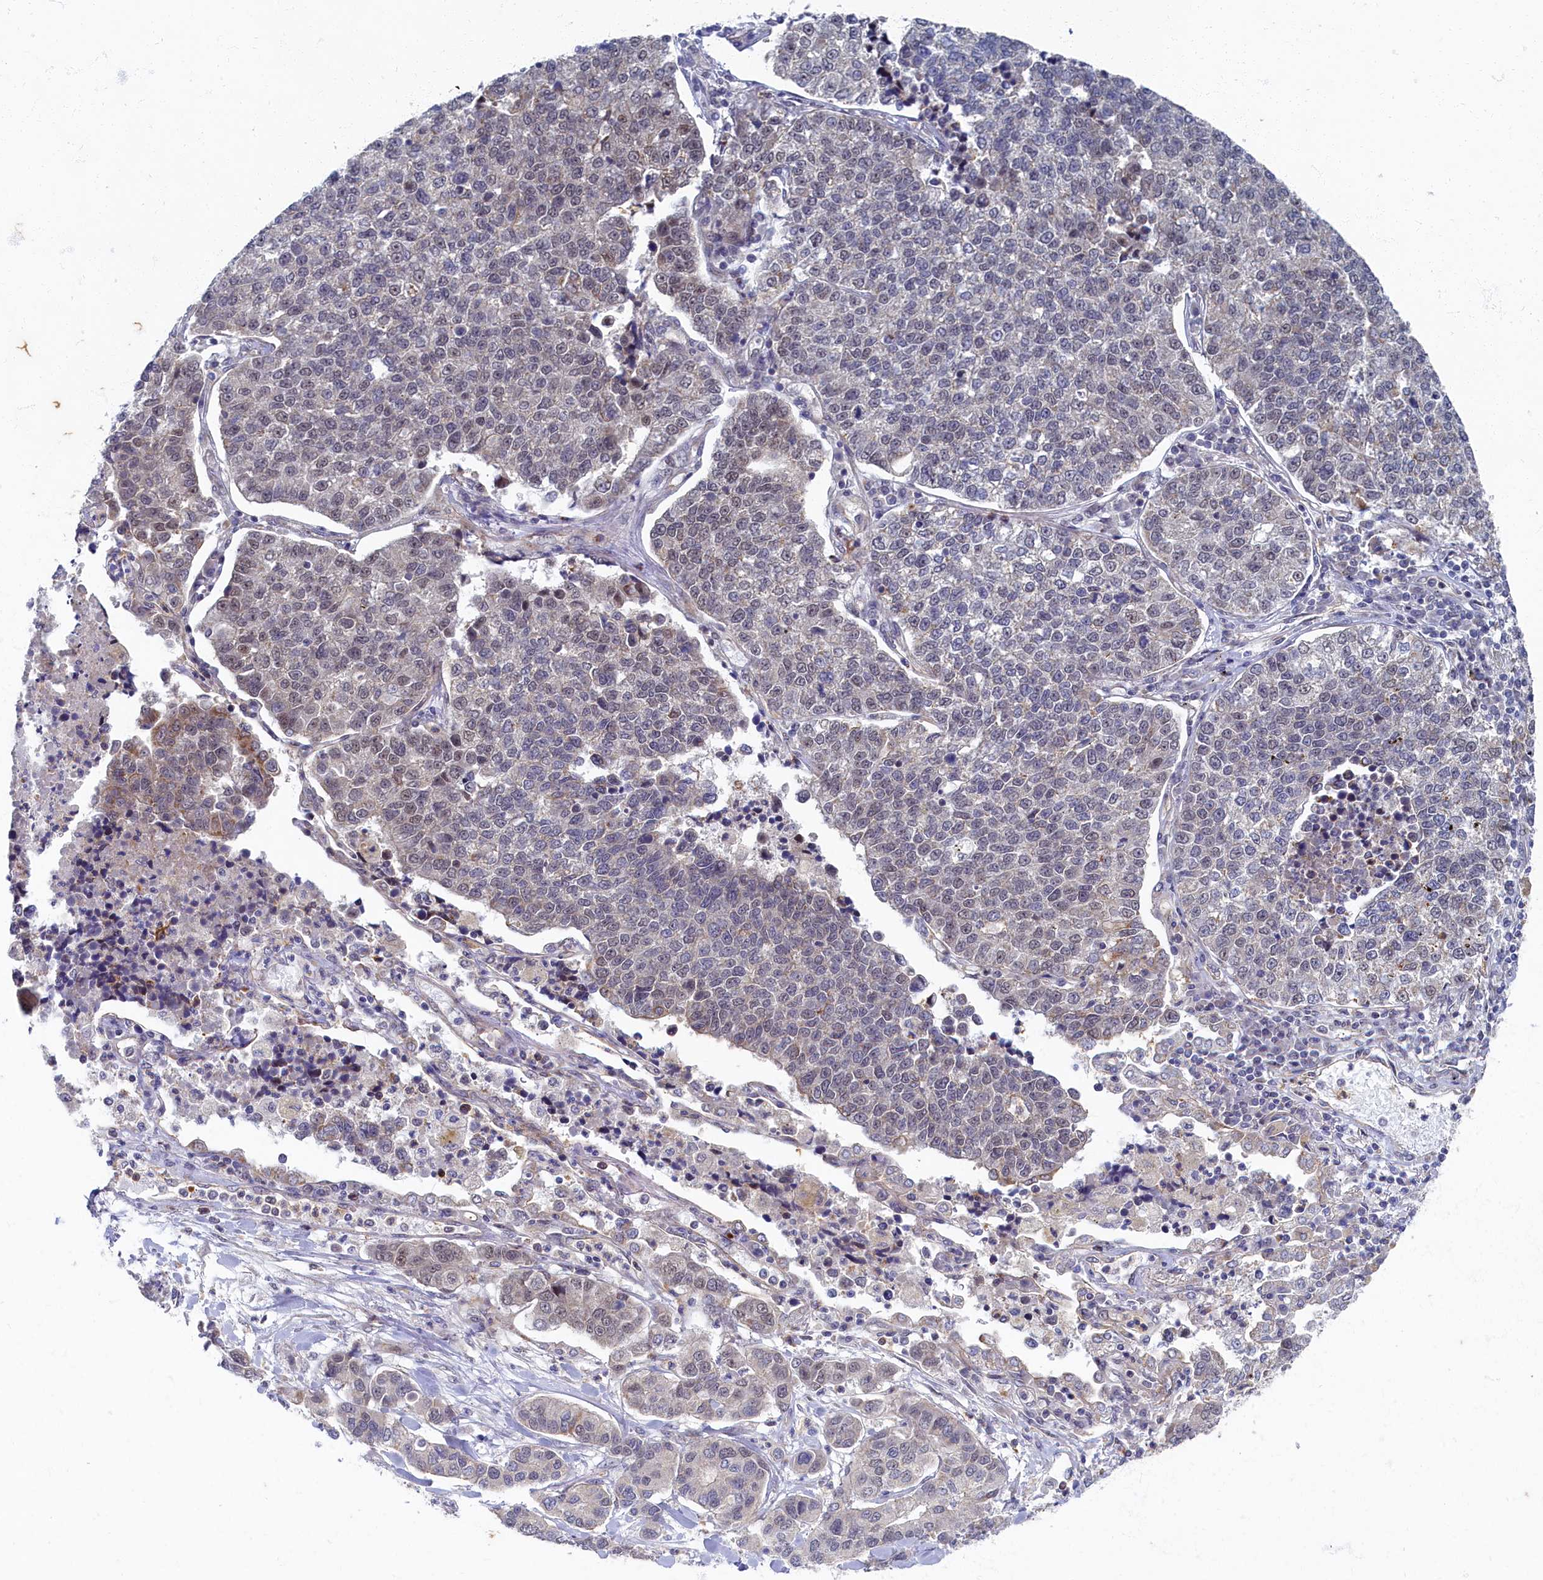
{"staining": {"intensity": "weak", "quantity": "<25%", "location": "cytoplasmic/membranous"}, "tissue": "lung cancer", "cell_type": "Tumor cells", "image_type": "cancer", "snomed": [{"axis": "morphology", "description": "Adenocarcinoma, NOS"}, {"axis": "topography", "description": "Lung"}], "caption": "There is no significant positivity in tumor cells of lung adenocarcinoma.", "gene": "WDR59", "patient": {"sex": "male", "age": 49}}